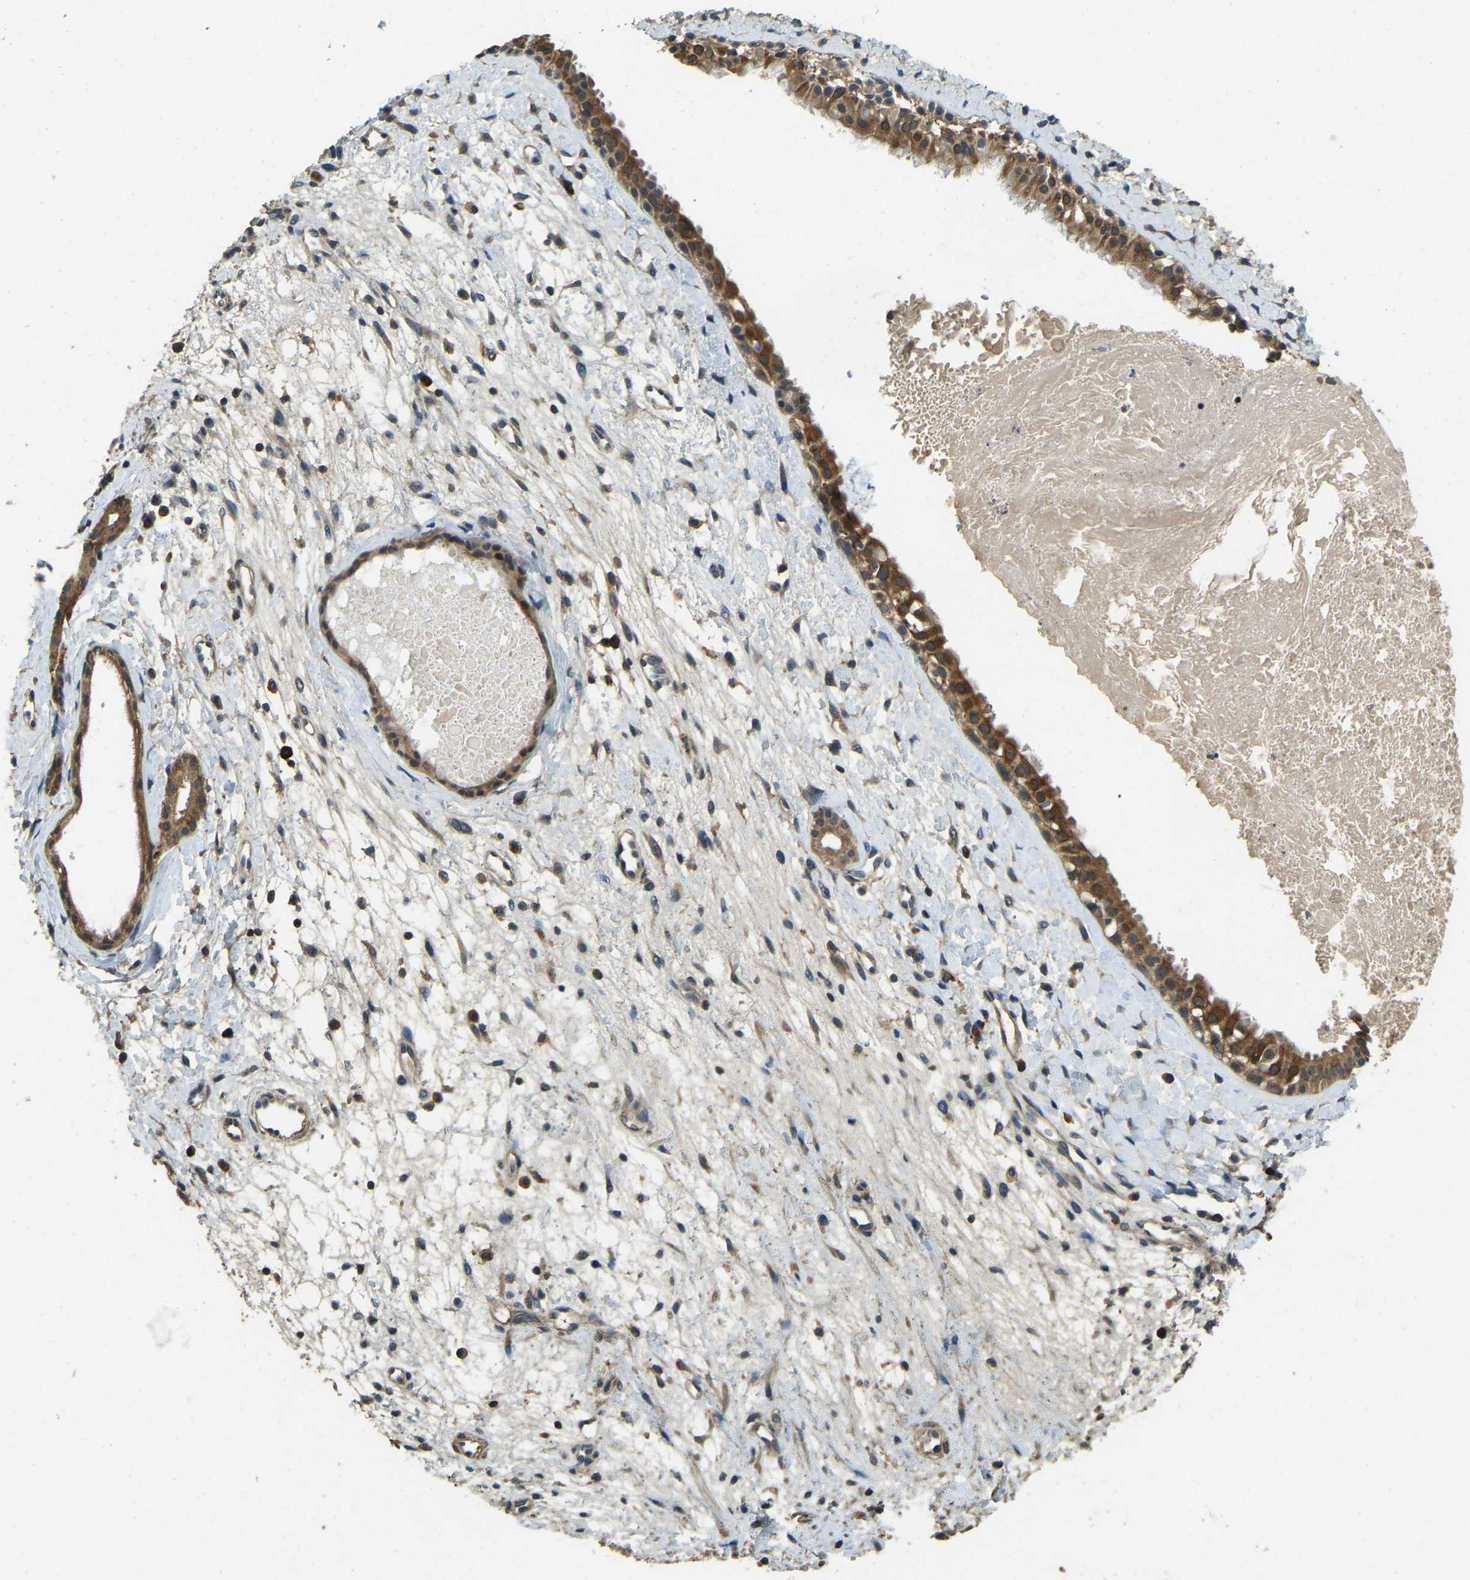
{"staining": {"intensity": "moderate", "quantity": ">75%", "location": "cytoplasmic/membranous"}, "tissue": "nasopharynx", "cell_type": "Respiratory epithelial cells", "image_type": "normal", "snomed": [{"axis": "morphology", "description": "Normal tissue, NOS"}, {"axis": "topography", "description": "Nasopharynx"}], "caption": "DAB (3,3'-diaminobenzidine) immunohistochemical staining of benign human nasopharynx displays moderate cytoplasmic/membranous protein expression in about >75% of respiratory epithelial cells. The protein is stained brown, and the nuclei are stained in blue (DAB (3,3'-diaminobenzidine) IHC with brightfield microscopy, high magnification).", "gene": "ATP8B1", "patient": {"sex": "male", "age": 22}}